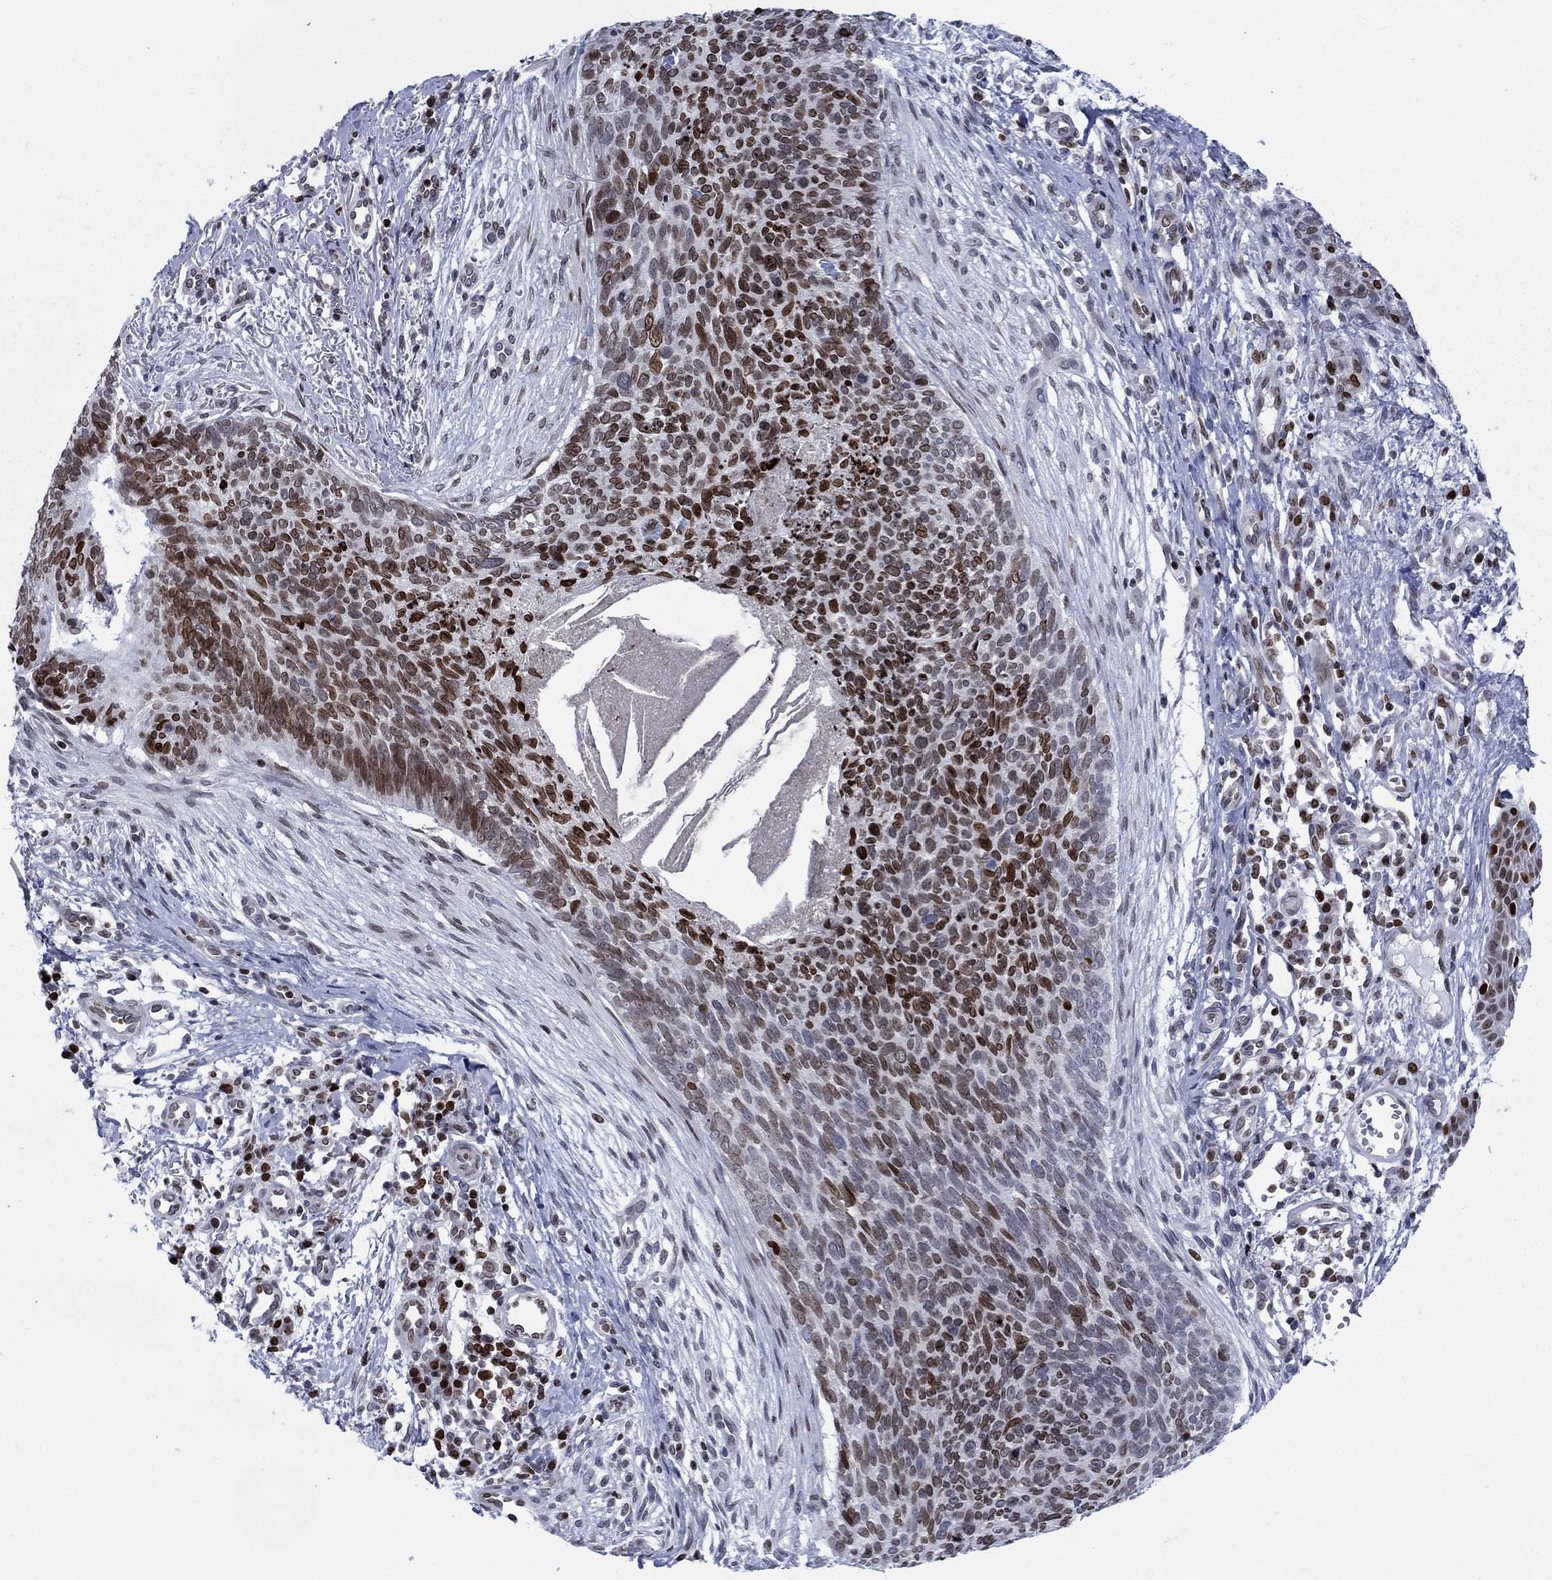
{"staining": {"intensity": "strong", "quantity": "25%-75%", "location": "nuclear"}, "tissue": "skin cancer", "cell_type": "Tumor cells", "image_type": "cancer", "snomed": [{"axis": "morphology", "description": "Basal cell carcinoma"}, {"axis": "topography", "description": "Skin"}], "caption": "Skin cancer stained for a protein (brown) reveals strong nuclear positive staining in approximately 25%-75% of tumor cells.", "gene": "HMGA1", "patient": {"sex": "male", "age": 64}}